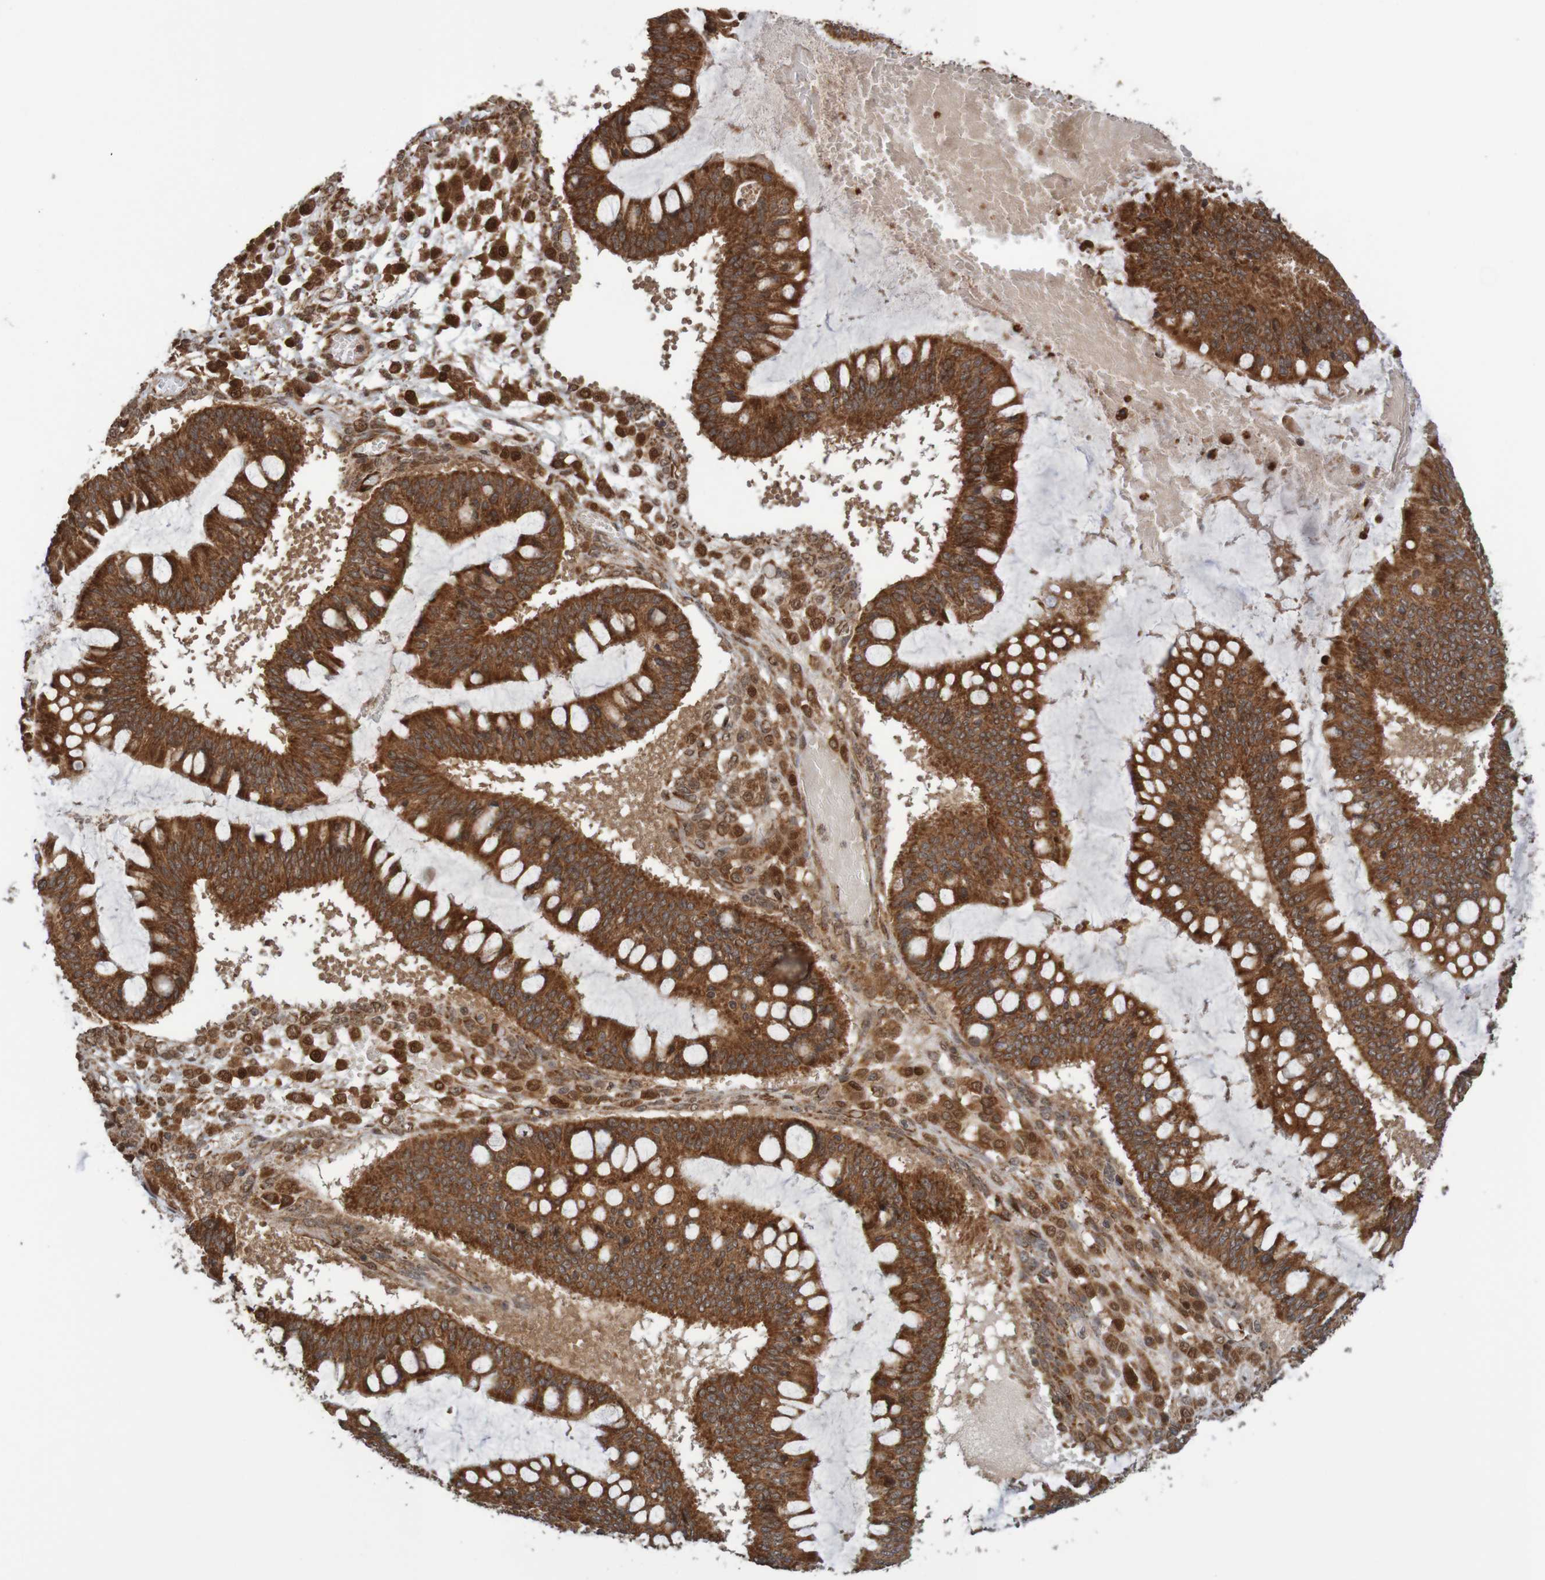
{"staining": {"intensity": "strong", "quantity": ">75%", "location": "cytoplasmic/membranous"}, "tissue": "ovarian cancer", "cell_type": "Tumor cells", "image_type": "cancer", "snomed": [{"axis": "morphology", "description": "Cystadenocarcinoma, mucinous, NOS"}, {"axis": "topography", "description": "Ovary"}], "caption": "The micrograph reveals a brown stain indicating the presence of a protein in the cytoplasmic/membranous of tumor cells in mucinous cystadenocarcinoma (ovarian).", "gene": "MRPL52", "patient": {"sex": "female", "age": 73}}